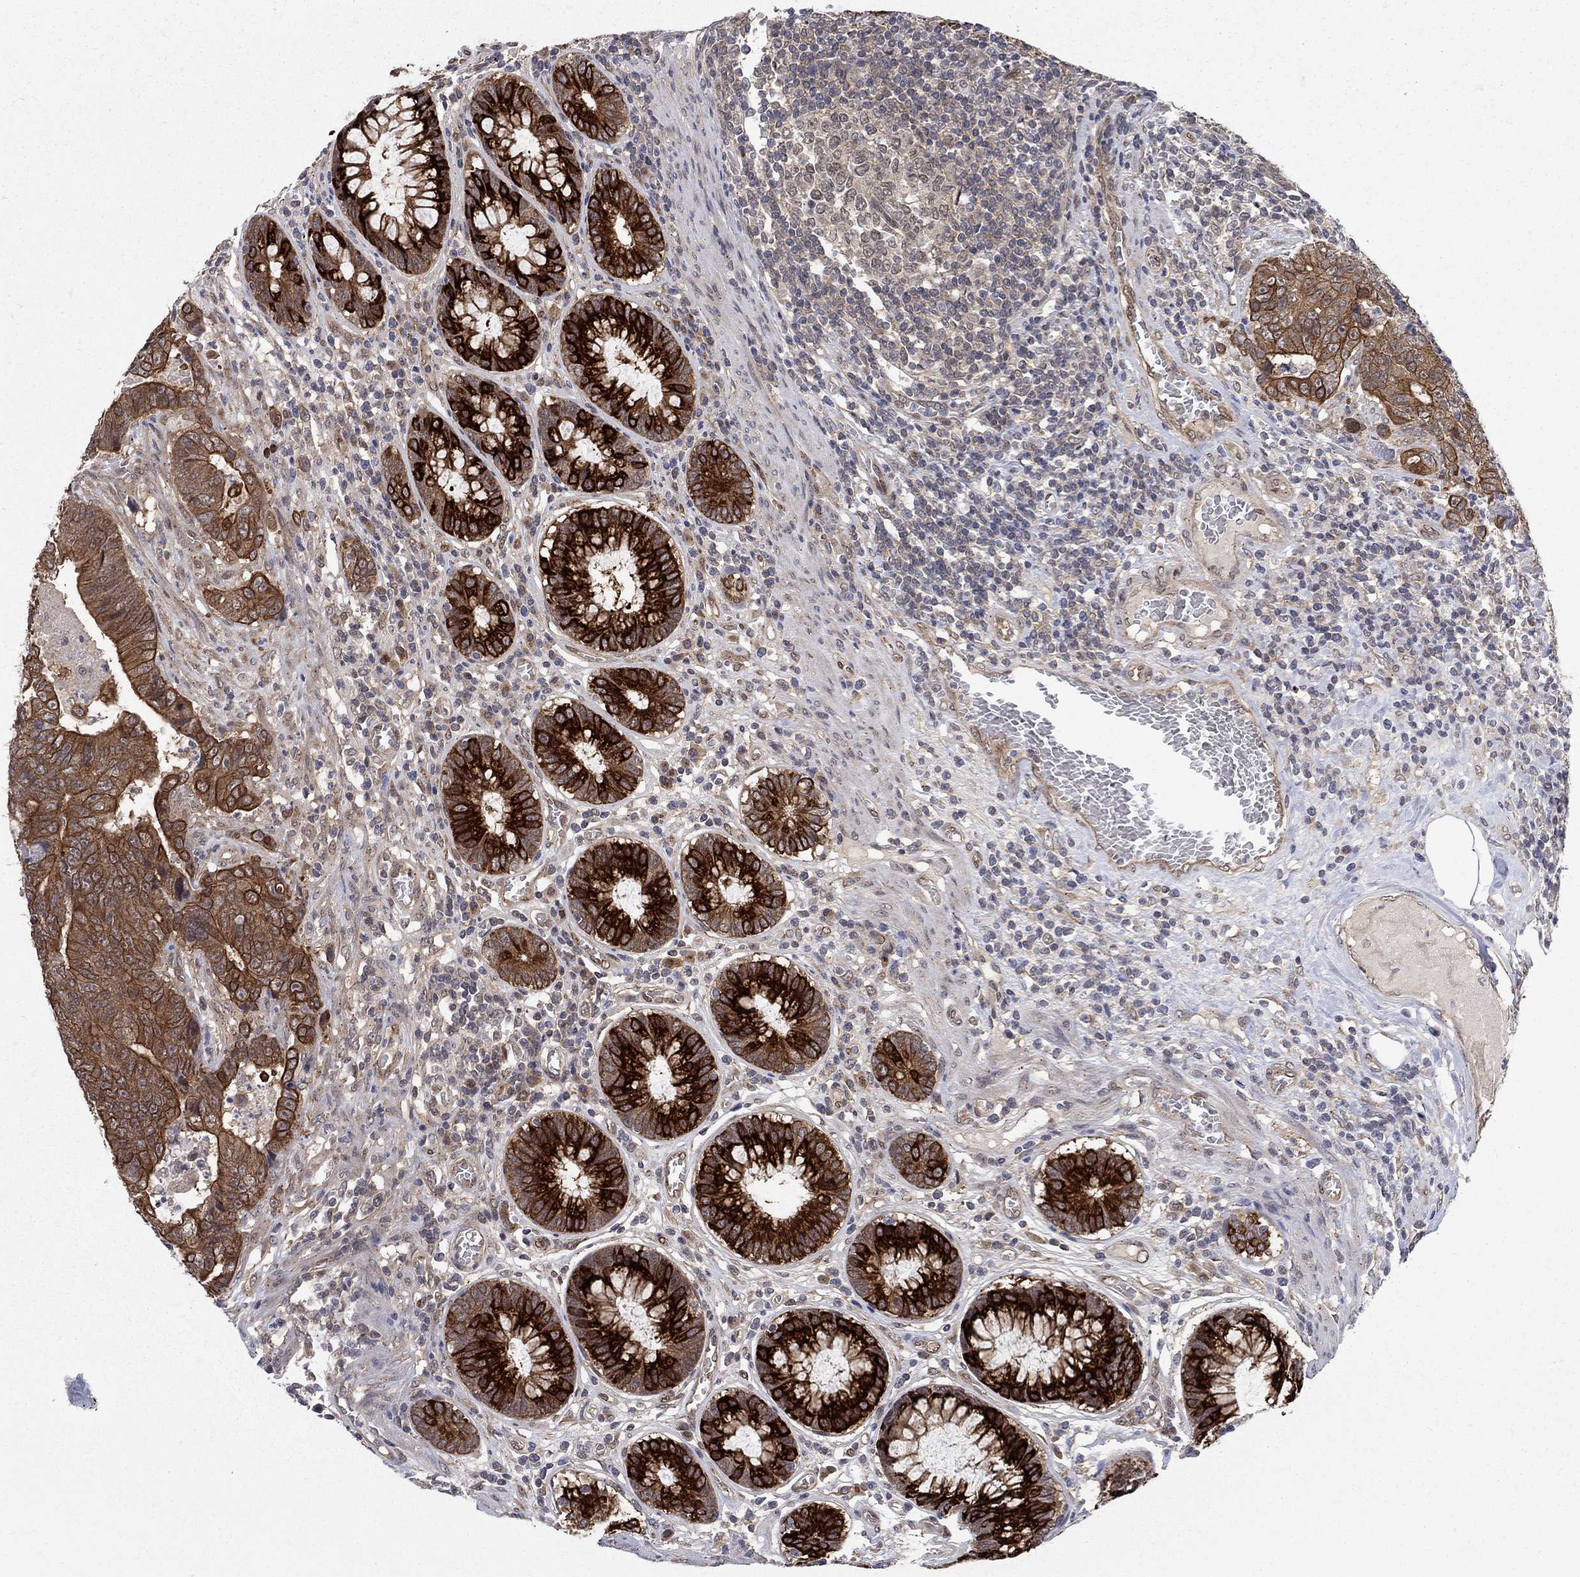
{"staining": {"intensity": "moderate", "quantity": ">75%", "location": "cytoplasmic/membranous"}, "tissue": "colorectal cancer", "cell_type": "Tumor cells", "image_type": "cancer", "snomed": [{"axis": "morphology", "description": "Adenocarcinoma, NOS"}, {"axis": "topography", "description": "Colon"}], "caption": "Brown immunohistochemical staining in colorectal cancer (adenocarcinoma) exhibits moderate cytoplasmic/membranous staining in about >75% of tumor cells.", "gene": "SH3RF1", "patient": {"sex": "female", "age": 48}}